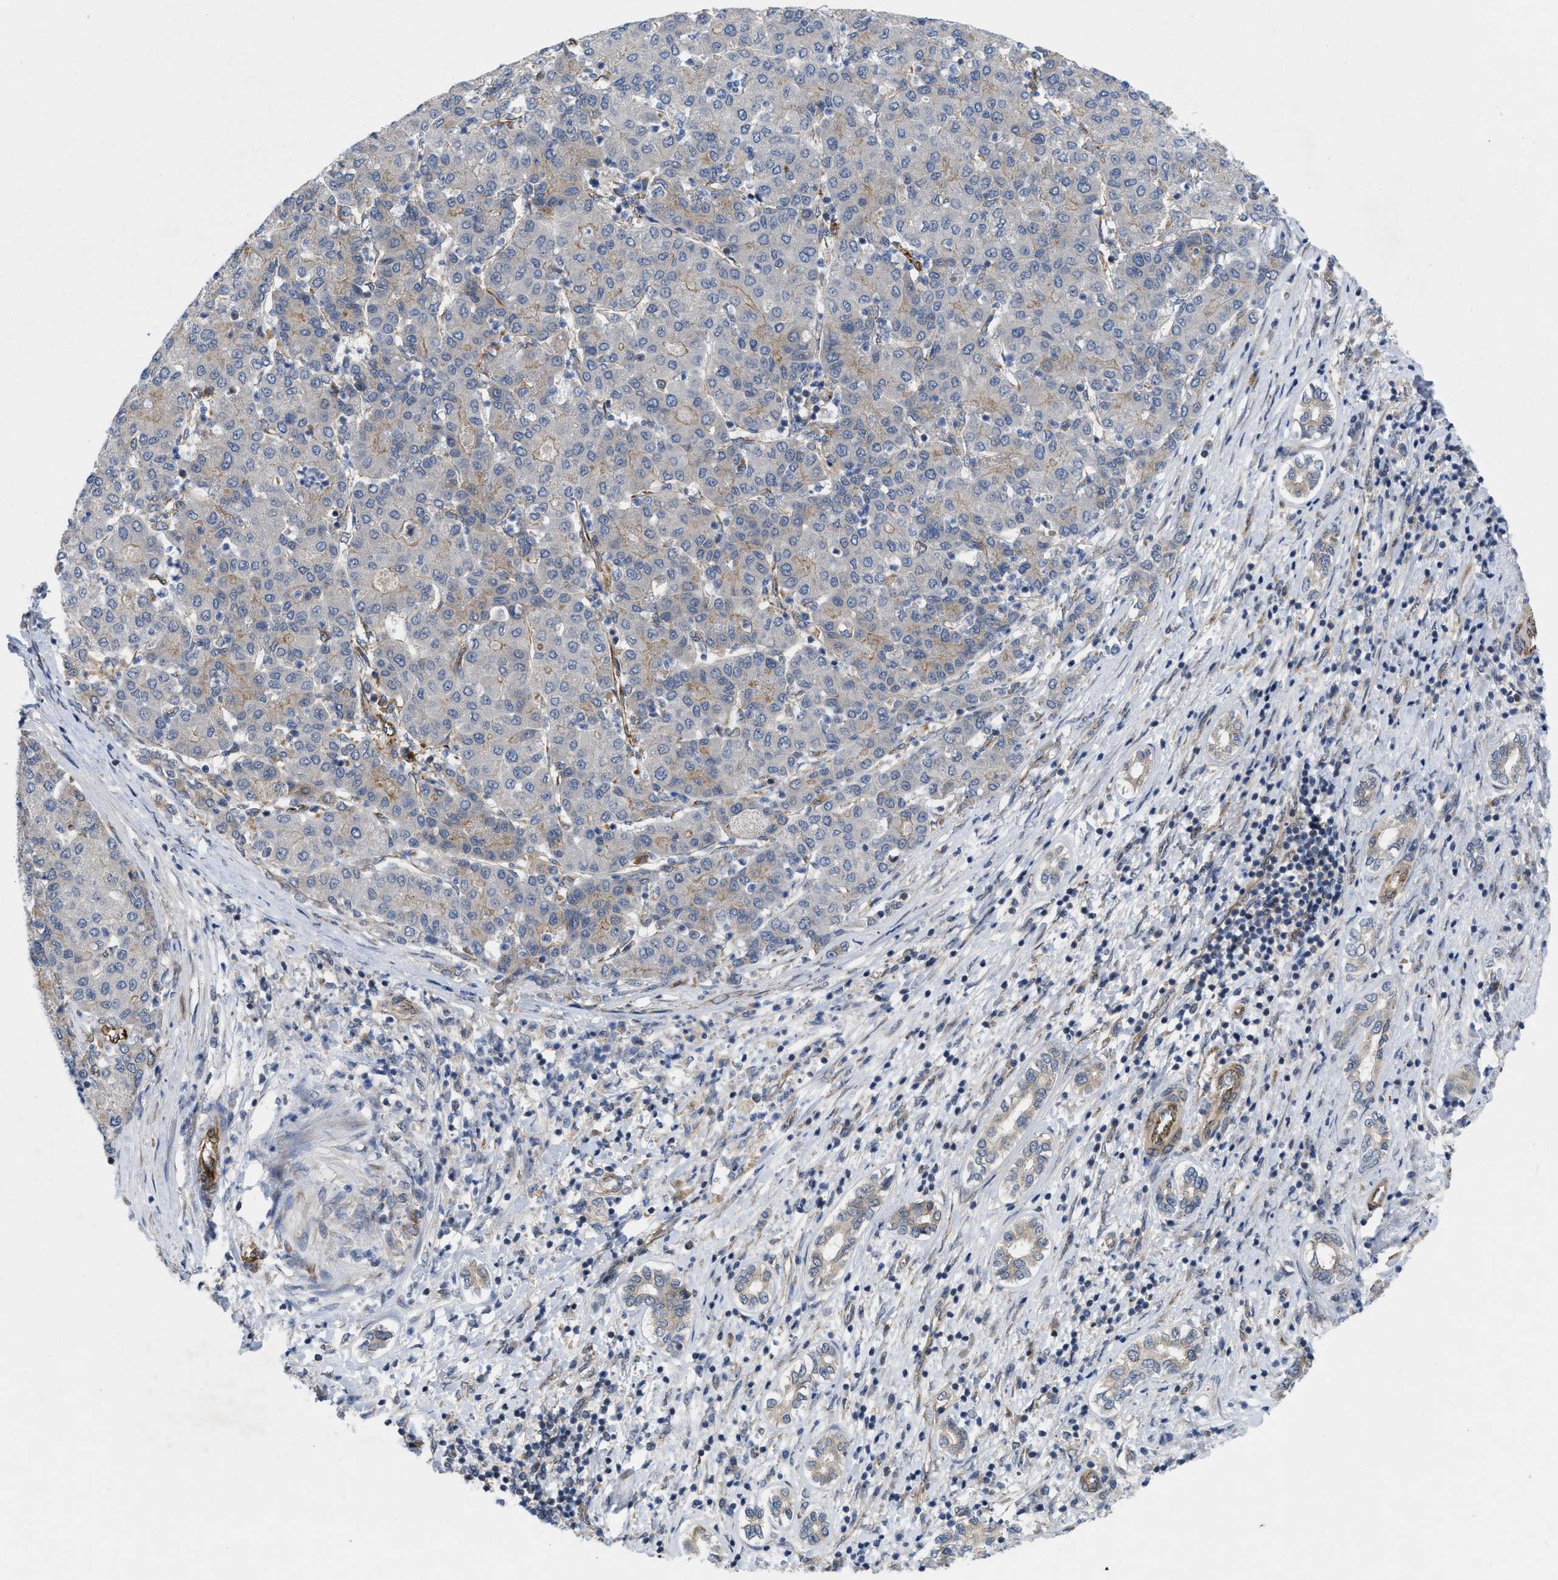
{"staining": {"intensity": "weak", "quantity": "<25%", "location": "cytoplasmic/membranous"}, "tissue": "liver cancer", "cell_type": "Tumor cells", "image_type": "cancer", "snomed": [{"axis": "morphology", "description": "Carcinoma, Hepatocellular, NOS"}, {"axis": "topography", "description": "Liver"}], "caption": "DAB immunohistochemical staining of human liver cancer shows no significant staining in tumor cells.", "gene": "EOGT", "patient": {"sex": "male", "age": 65}}